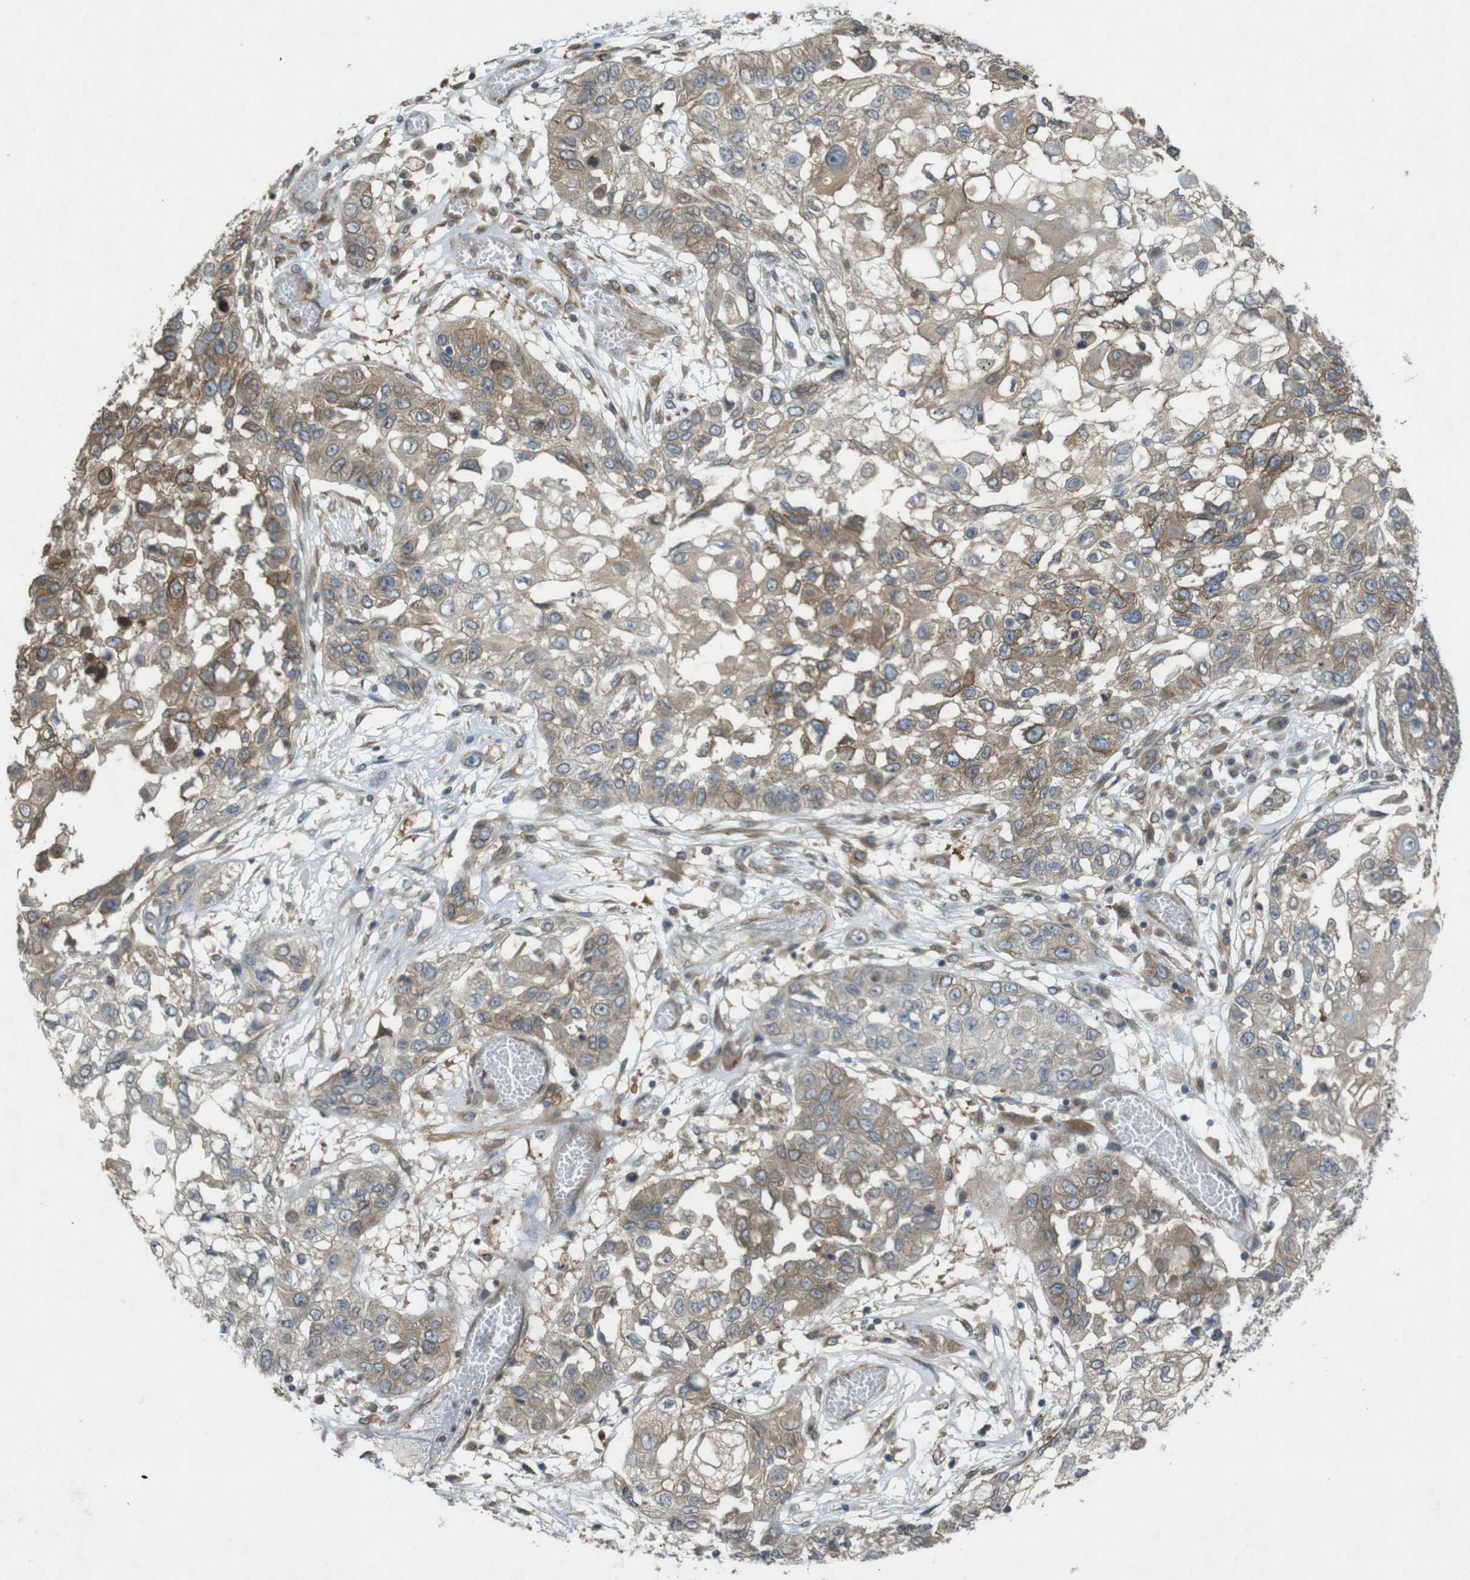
{"staining": {"intensity": "moderate", "quantity": ">75%", "location": "cytoplasmic/membranous"}, "tissue": "lung cancer", "cell_type": "Tumor cells", "image_type": "cancer", "snomed": [{"axis": "morphology", "description": "Squamous cell carcinoma, NOS"}, {"axis": "topography", "description": "Lung"}], "caption": "Human squamous cell carcinoma (lung) stained with a protein marker demonstrates moderate staining in tumor cells.", "gene": "KIF5B", "patient": {"sex": "male", "age": 71}}